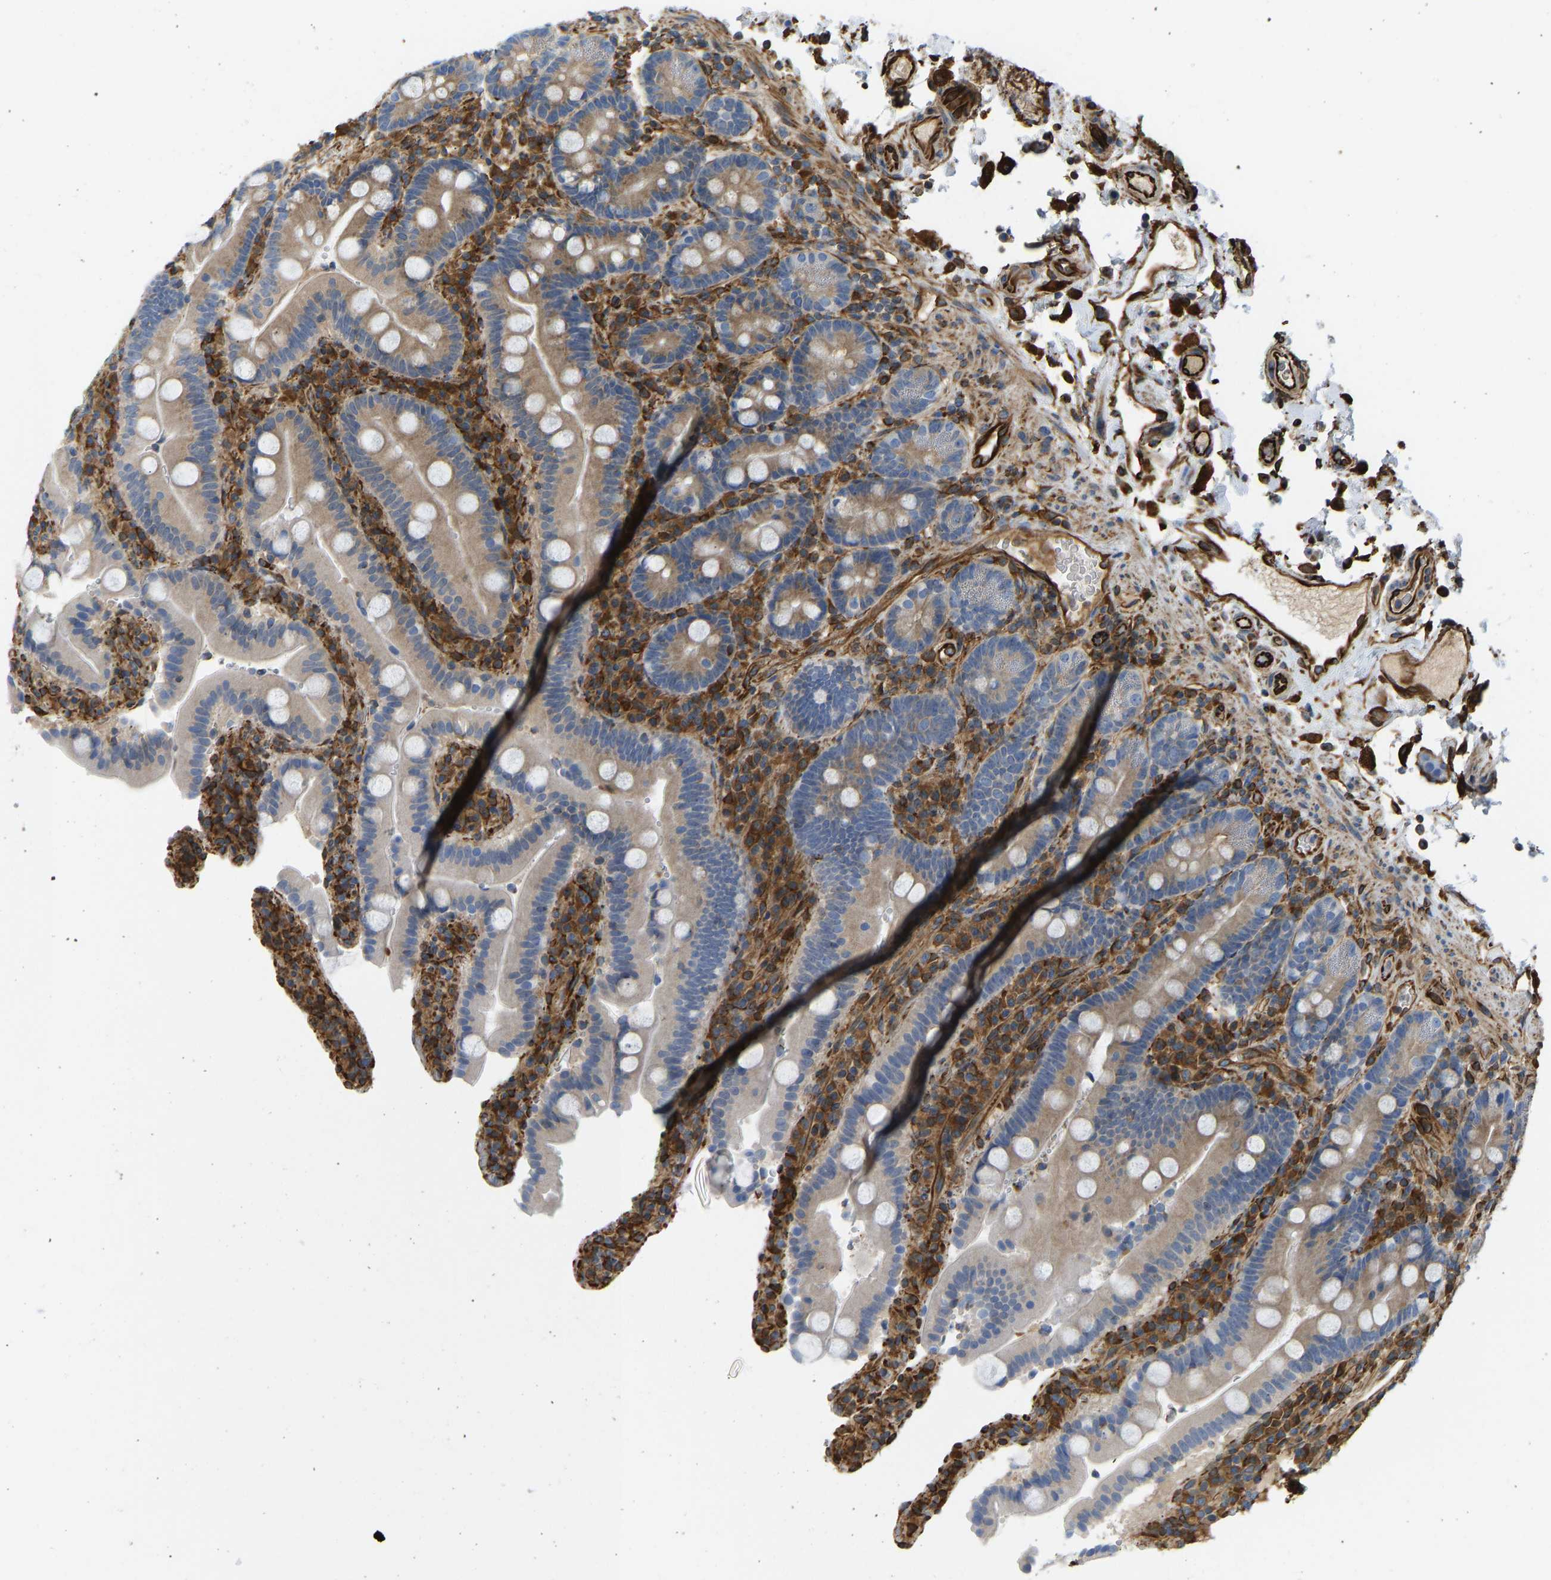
{"staining": {"intensity": "weak", "quantity": ">75%", "location": "cytoplasmic/membranous"}, "tissue": "duodenum", "cell_type": "Glandular cells", "image_type": "normal", "snomed": [{"axis": "morphology", "description": "Normal tissue, NOS"}, {"axis": "topography", "description": "Small intestine, NOS"}], "caption": "Human duodenum stained with a protein marker exhibits weak staining in glandular cells.", "gene": "BEX3", "patient": {"sex": "female", "age": 71}}